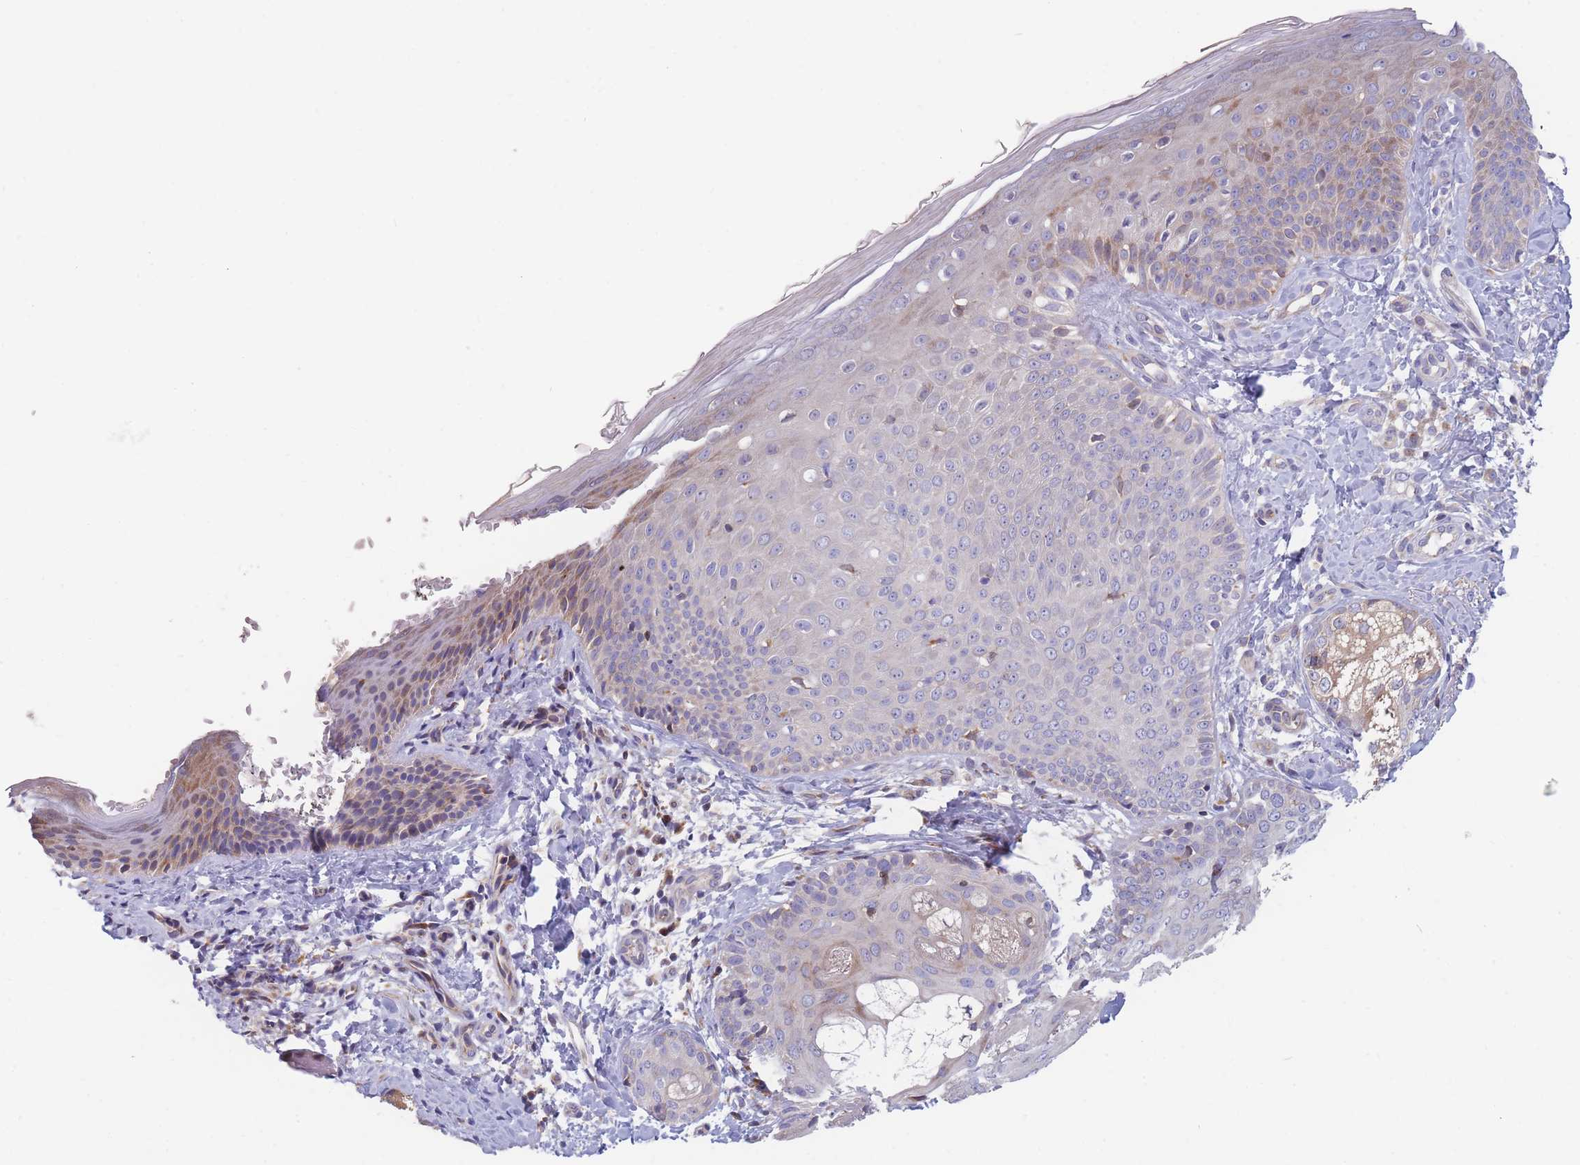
{"staining": {"intensity": "weak", "quantity": ">75%", "location": "cytoplasmic/membranous"}, "tissue": "skin", "cell_type": "Fibroblasts", "image_type": "normal", "snomed": [{"axis": "morphology", "description": "Normal tissue, NOS"}, {"axis": "topography", "description": "Skin"}], "caption": "This image reveals immunohistochemistry (IHC) staining of benign human skin, with low weak cytoplasmic/membranous positivity in approximately >75% of fibroblasts.", "gene": "TMEM131L", "patient": {"sex": "male", "age": 57}}